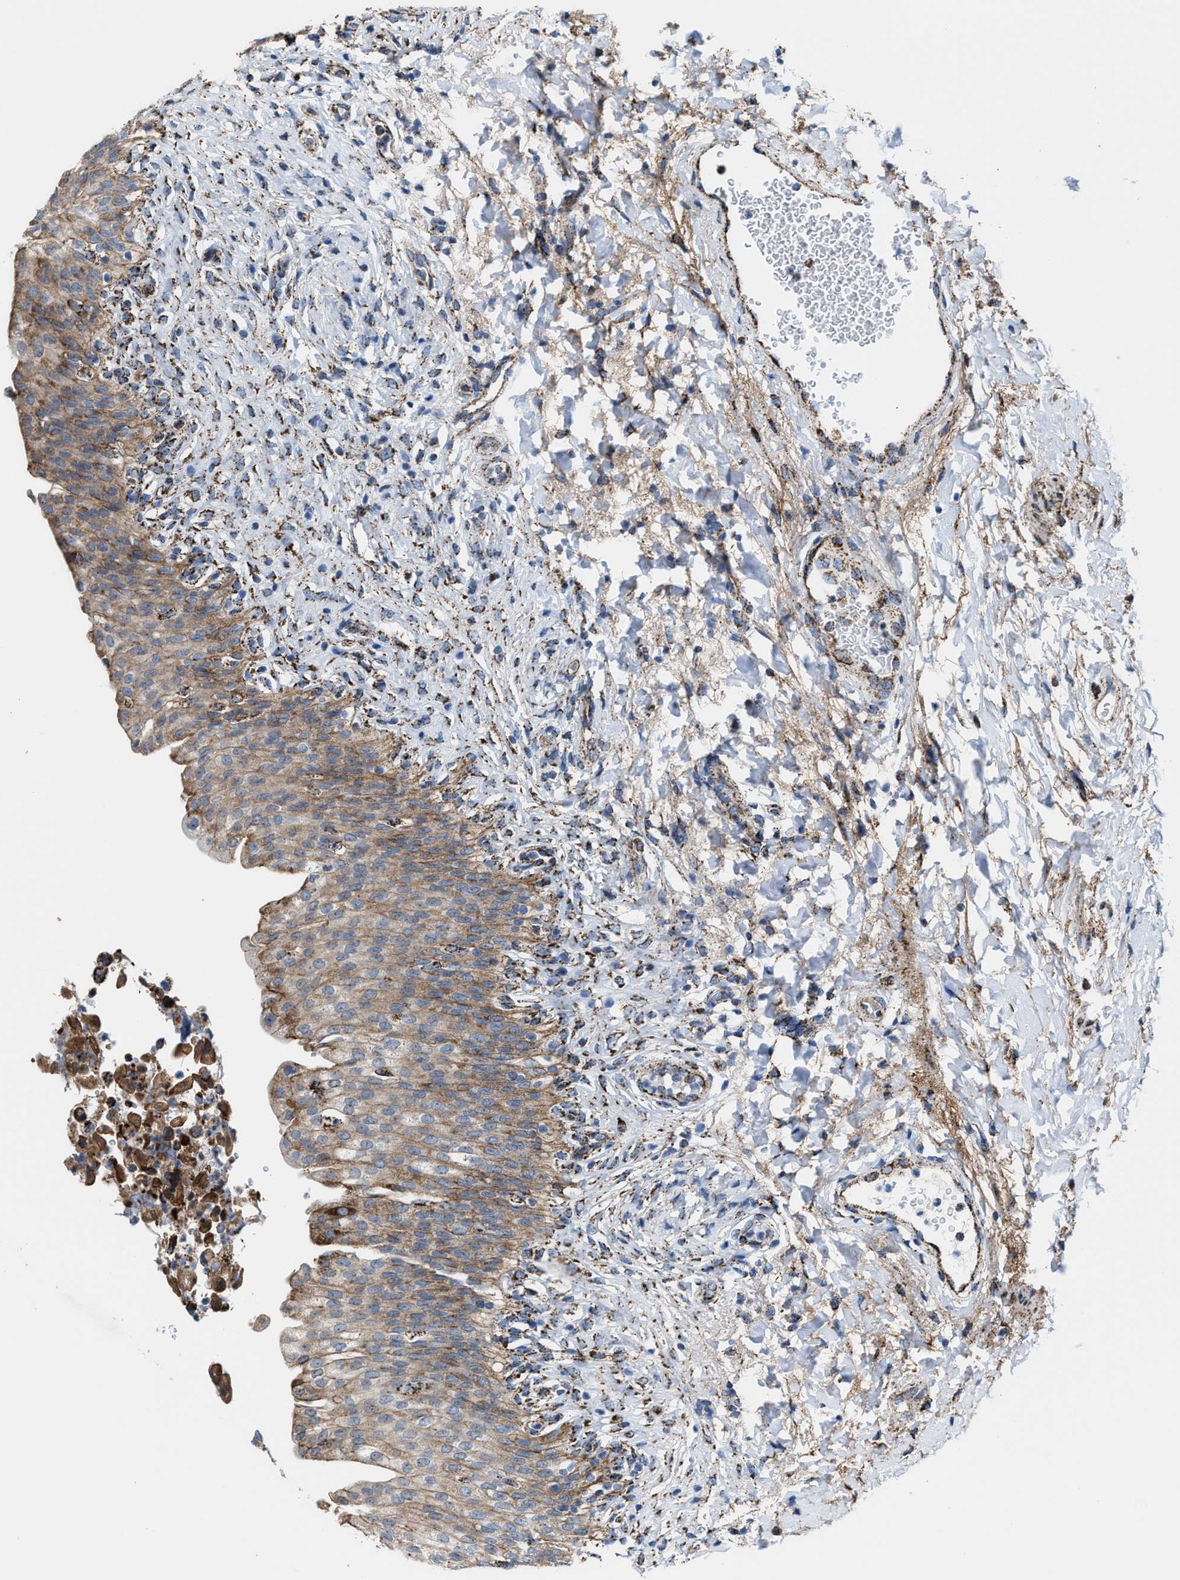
{"staining": {"intensity": "strong", "quantity": ">75%", "location": "cytoplasmic/membranous"}, "tissue": "urinary bladder", "cell_type": "Urothelial cells", "image_type": "normal", "snomed": [{"axis": "morphology", "description": "Urothelial carcinoma, High grade"}, {"axis": "topography", "description": "Urinary bladder"}], "caption": "Immunohistochemical staining of benign human urinary bladder exhibits strong cytoplasmic/membranous protein expression in approximately >75% of urothelial cells. Immunohistochemistry stains the protein in brown and the nuclei are stained blue.", "gene": "ALDH1B1", "patient": {"sex": "male", "age": 46}}